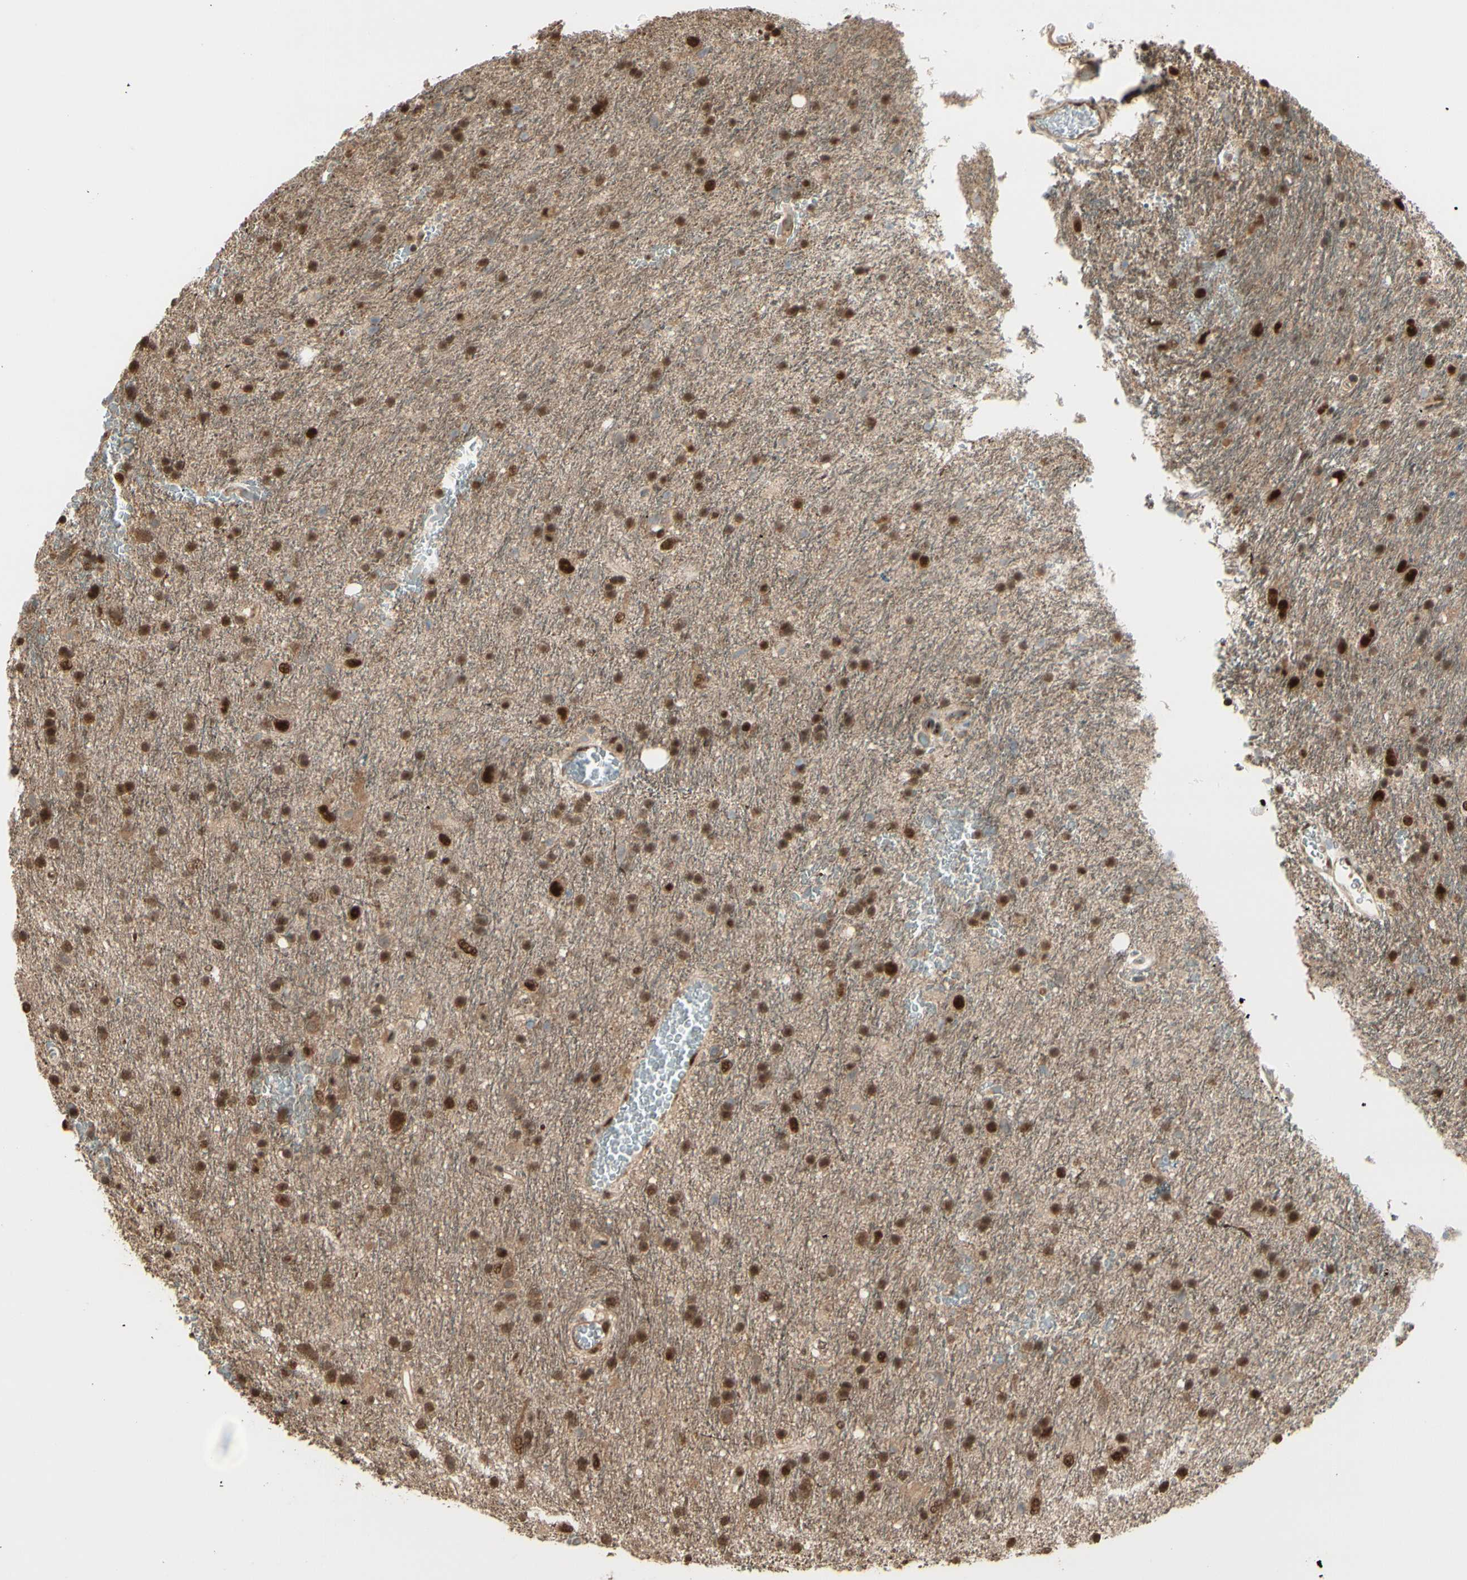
{"staining": {"intensity": "strong", "quantity": ">75%", "location": "cytoplasmic/membranous,nuclear"}, "tissue": "glioma", "cell_type": "Tumor cells", "image_type": "cancer", "snomed": [{"axis": "morphology", "description": "Glioma, malignant, Low grade"}, {"axis": "topography", "description": "Brain"}], "caption": "Immunohistochemical staining of glioma shows high levels of strong cytoplasmic/membranous and nuclear staining in approximately >75% of tumor cells.", "gene": "HSF1", "patient": {"sex": "male", "age": 77}}